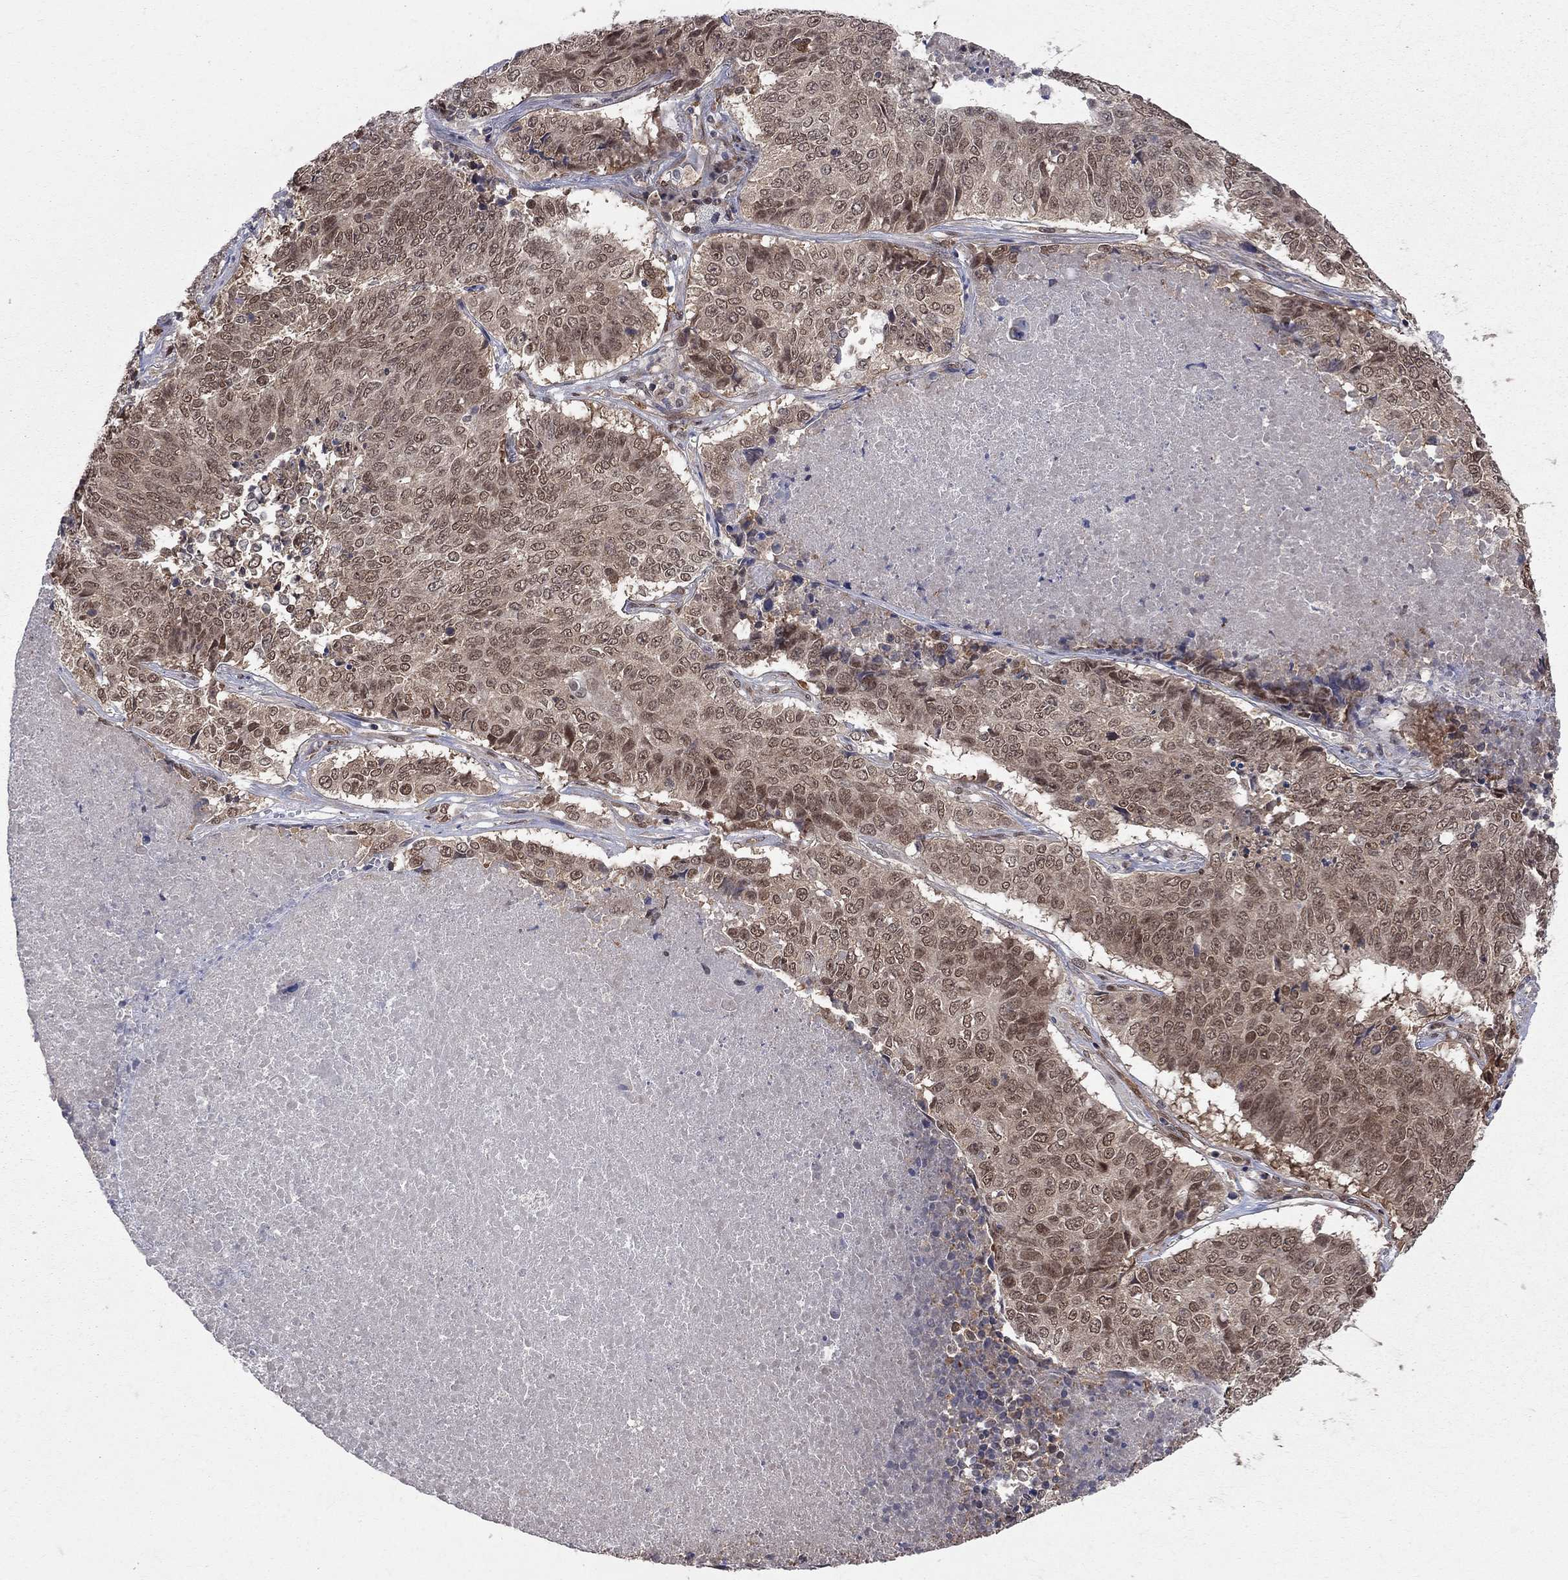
{"staining": {"intensity": "moderate", "quantity": "25%-75%", "location": "nuclear"}, "tissue": "lung cancer", "cell_type": "Tumor cells", "image_type": "cancer", "snomed": [{"axis": "morphology", "description": "Squamous cell carcinoma, NOS"}, {"axis": "topography", "description": "Lung"}], "caption": "The image reveals immunohistochemical staining of lung cancer. There is moderate nuclear expression is identified in about 25%-75% of tumor cells.", "gene": "SAP30L", "patient": {"sex": "male", "age": 64}}